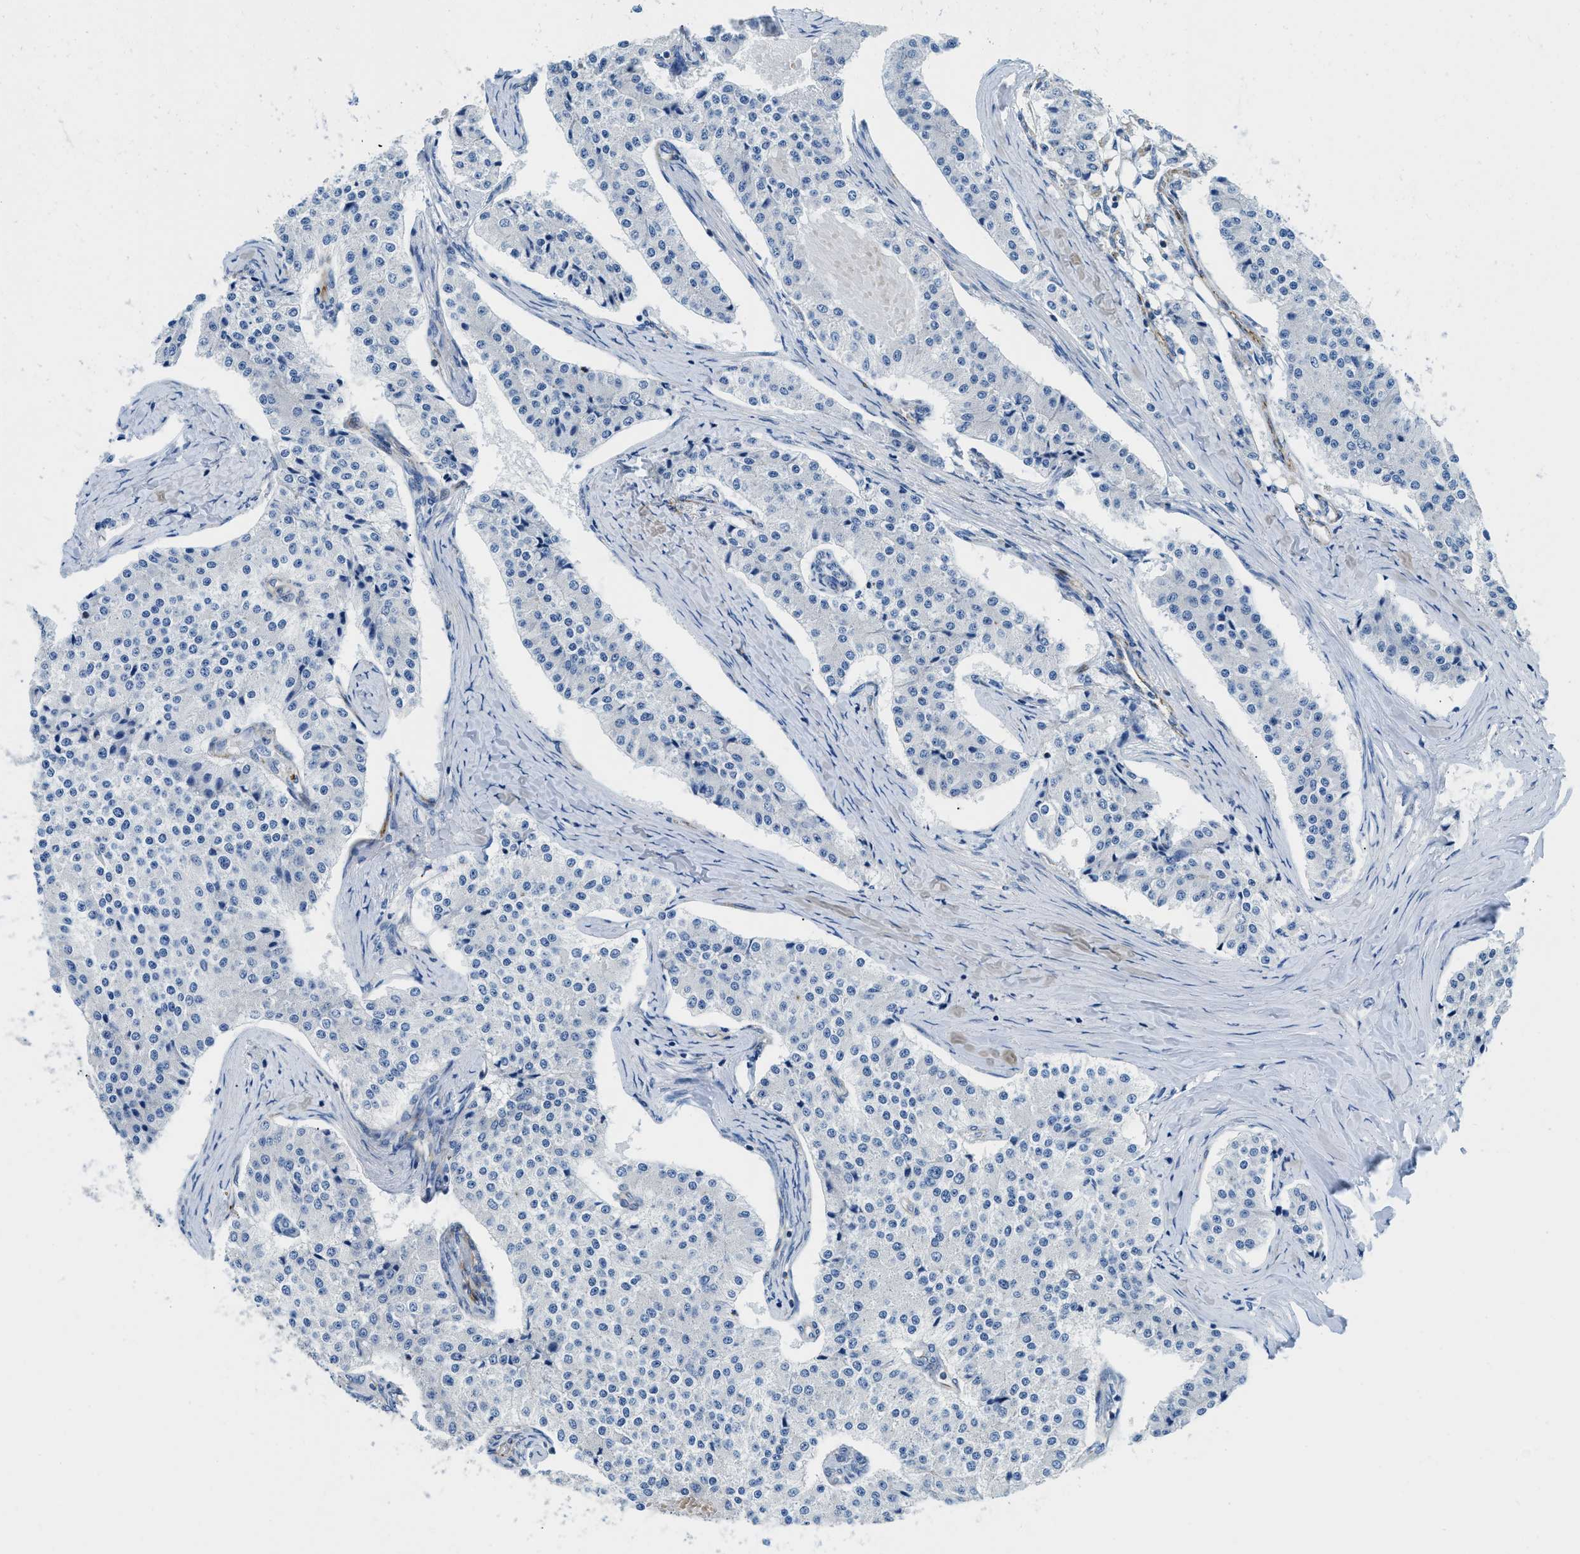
{"staining": {"intensity": "negative", "quantity": "none", "location": "none"}, "tissue": "carcinoid", "cell_type": "Tumor cells", "image_type": "cancer", "snomed": [{"axis": "morphology", "description": "Carcinoid, malignant, NOS"}, {"axis": "topography", "description": "Colon"}], "caption": "There is no significant positivity in tumor cells of malignant carcinoid.", "gene": "CUTA", "patient": {"sex": "female", "age": 52}}